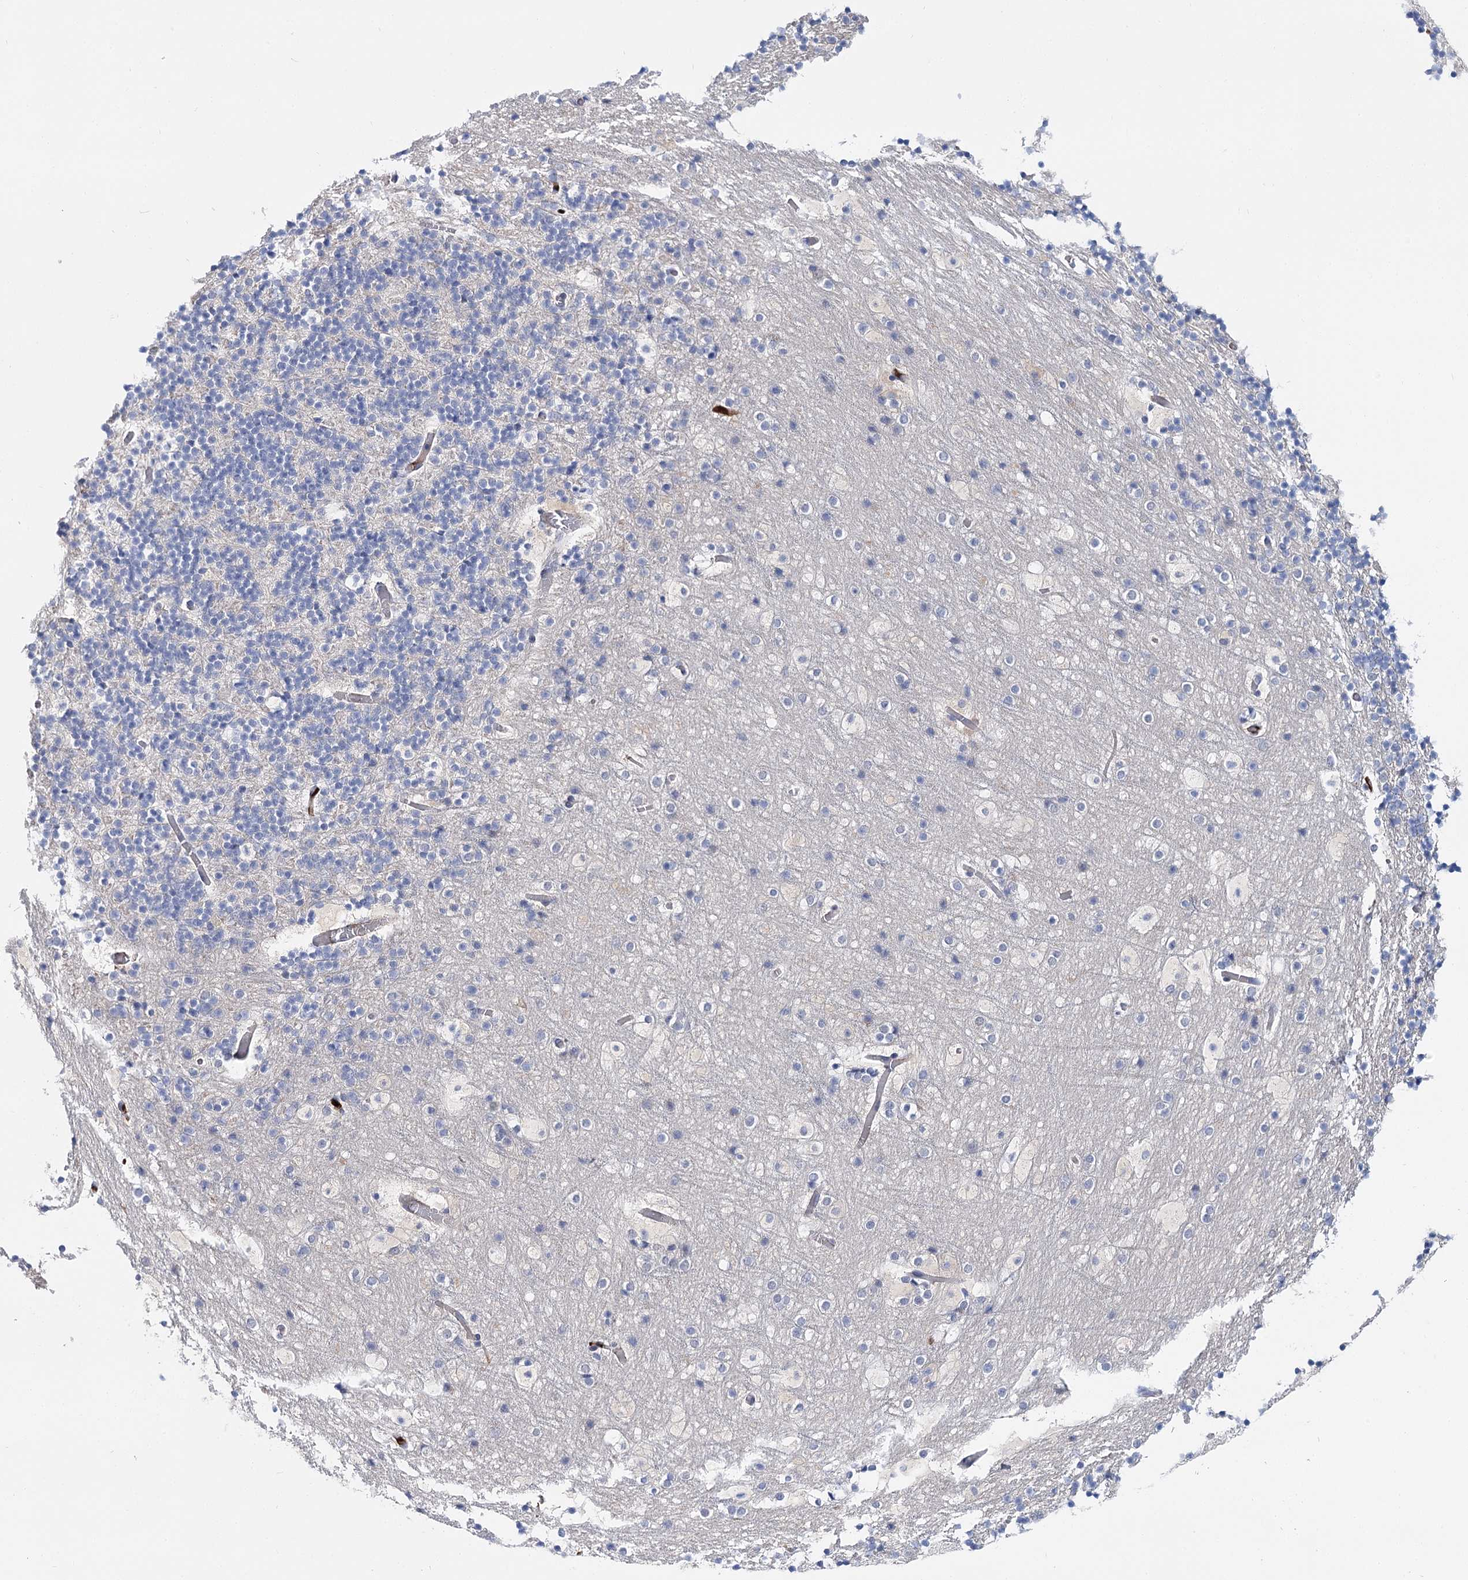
{"staining": {"intensity": "negative", "quantity": "none", "location": "none"}, "tissue": "cerebellum", "cell_type": "Cells in granular layer", "image_type": "normal", "snomed": [{"axis": "morphology", "description": "Normal tissue, NOS"}, {"axis": "topography", "description": "Cerebellum"}], "caption": "Immunohistochemistry (IHC) histopathology image of unremarkable cerebellum: human cerebellum stained with DAB exhibits no significant protein expression in cells in granular layer.", "gene": "UGP2", "patient": {"sex": "male", "age": 57}}